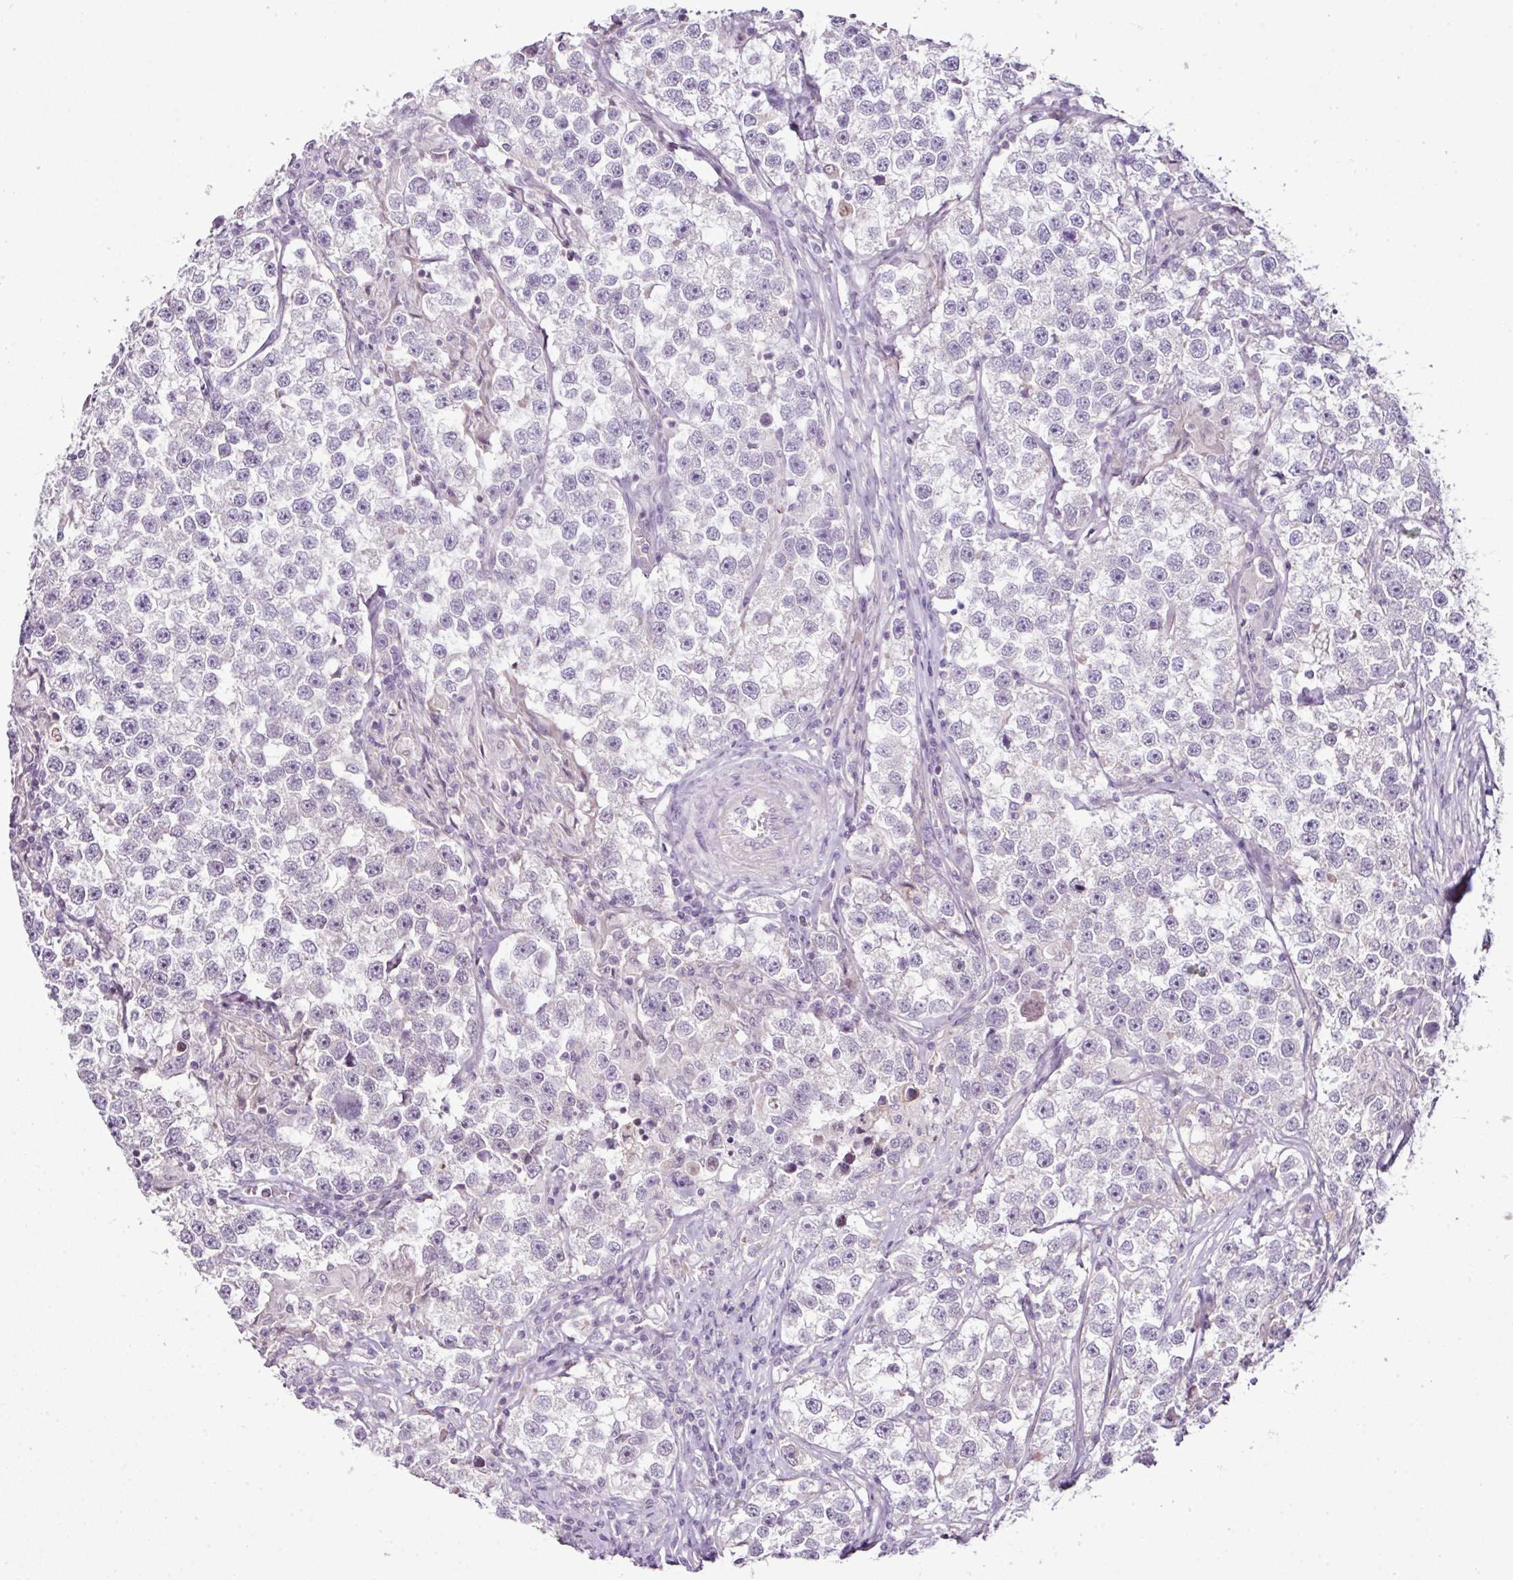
{"staining": {"intensity": "negative", "quantity": "none", "location": "none"}, "tissue": "testis cancer", "cell_type": "Tumor cells", "image_type": "cancer", "snomed": [{"axis": "morphology", "description": "Seminoma, NOS"}, {"axis": "topography", "description": "Testis"}], "caption": "Photomicrograph shows no protein staining in tumor cells of testis cancer tissue.", "gene": "TEX30", "patient": {"sex": "male", "age": 46}}